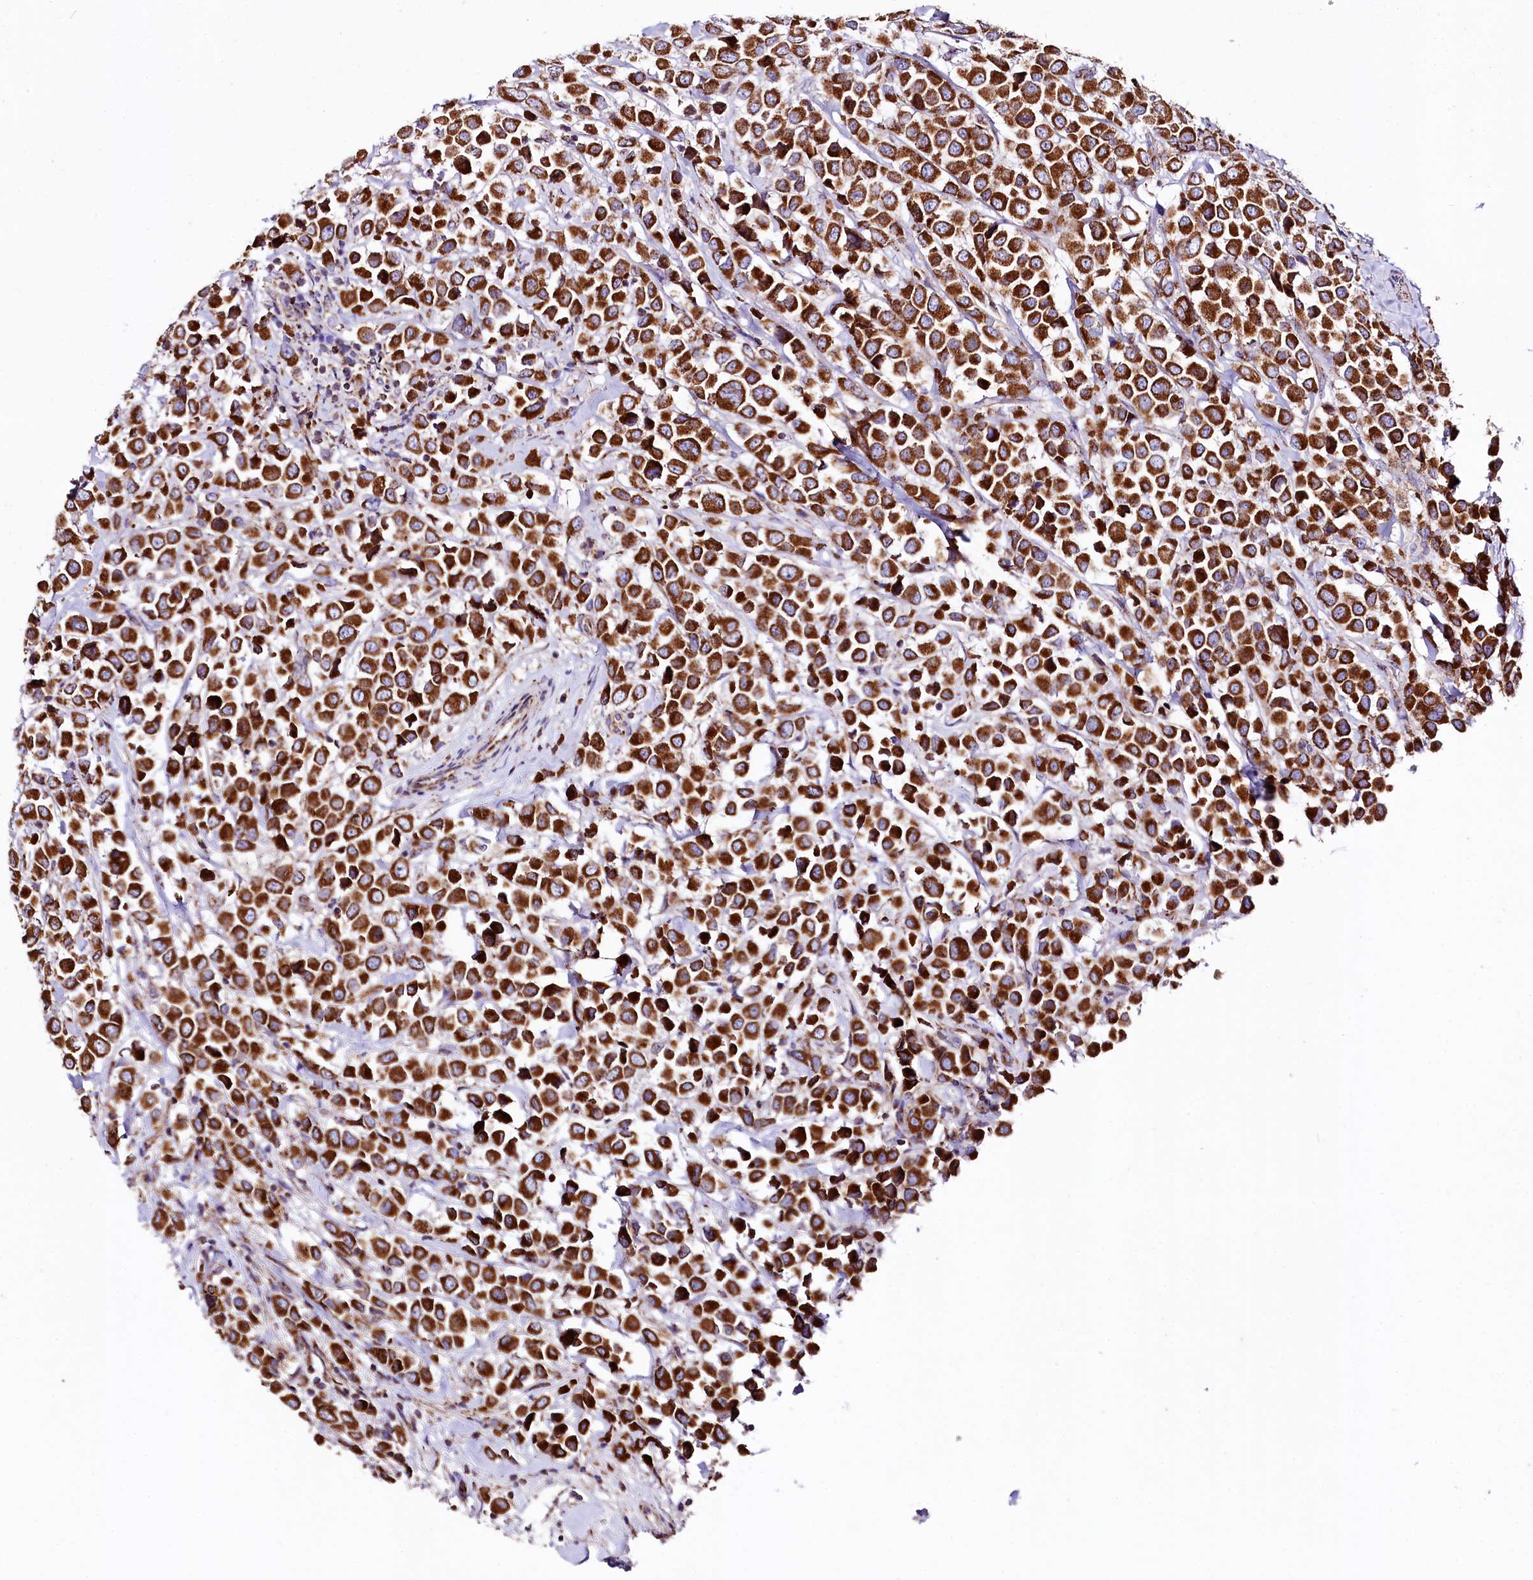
{"staining": {"intensity": "strong", "quantity": ">75%", "location": "cytoplasmic/membranous"}, "tissue": "breast cancer", "cell_type": "Tumor cells", "image_type": "cancer", "snomed": [{"axis": "morphology", "description": "Duct carcinoma"}, {"axis": "topography", "description": "Breast"}], "caption": "Invasive ductal carcinoma (breast) tissue exhibits strong cytoplasmic/membranous staining in approximately >75% of tumor cells, visualized by immunohistochemistry. (Brightfield microscopy of DAB IHC at high magnification).", "gene": "APLP2", "patient": {"sex": "female", "age": 61}}